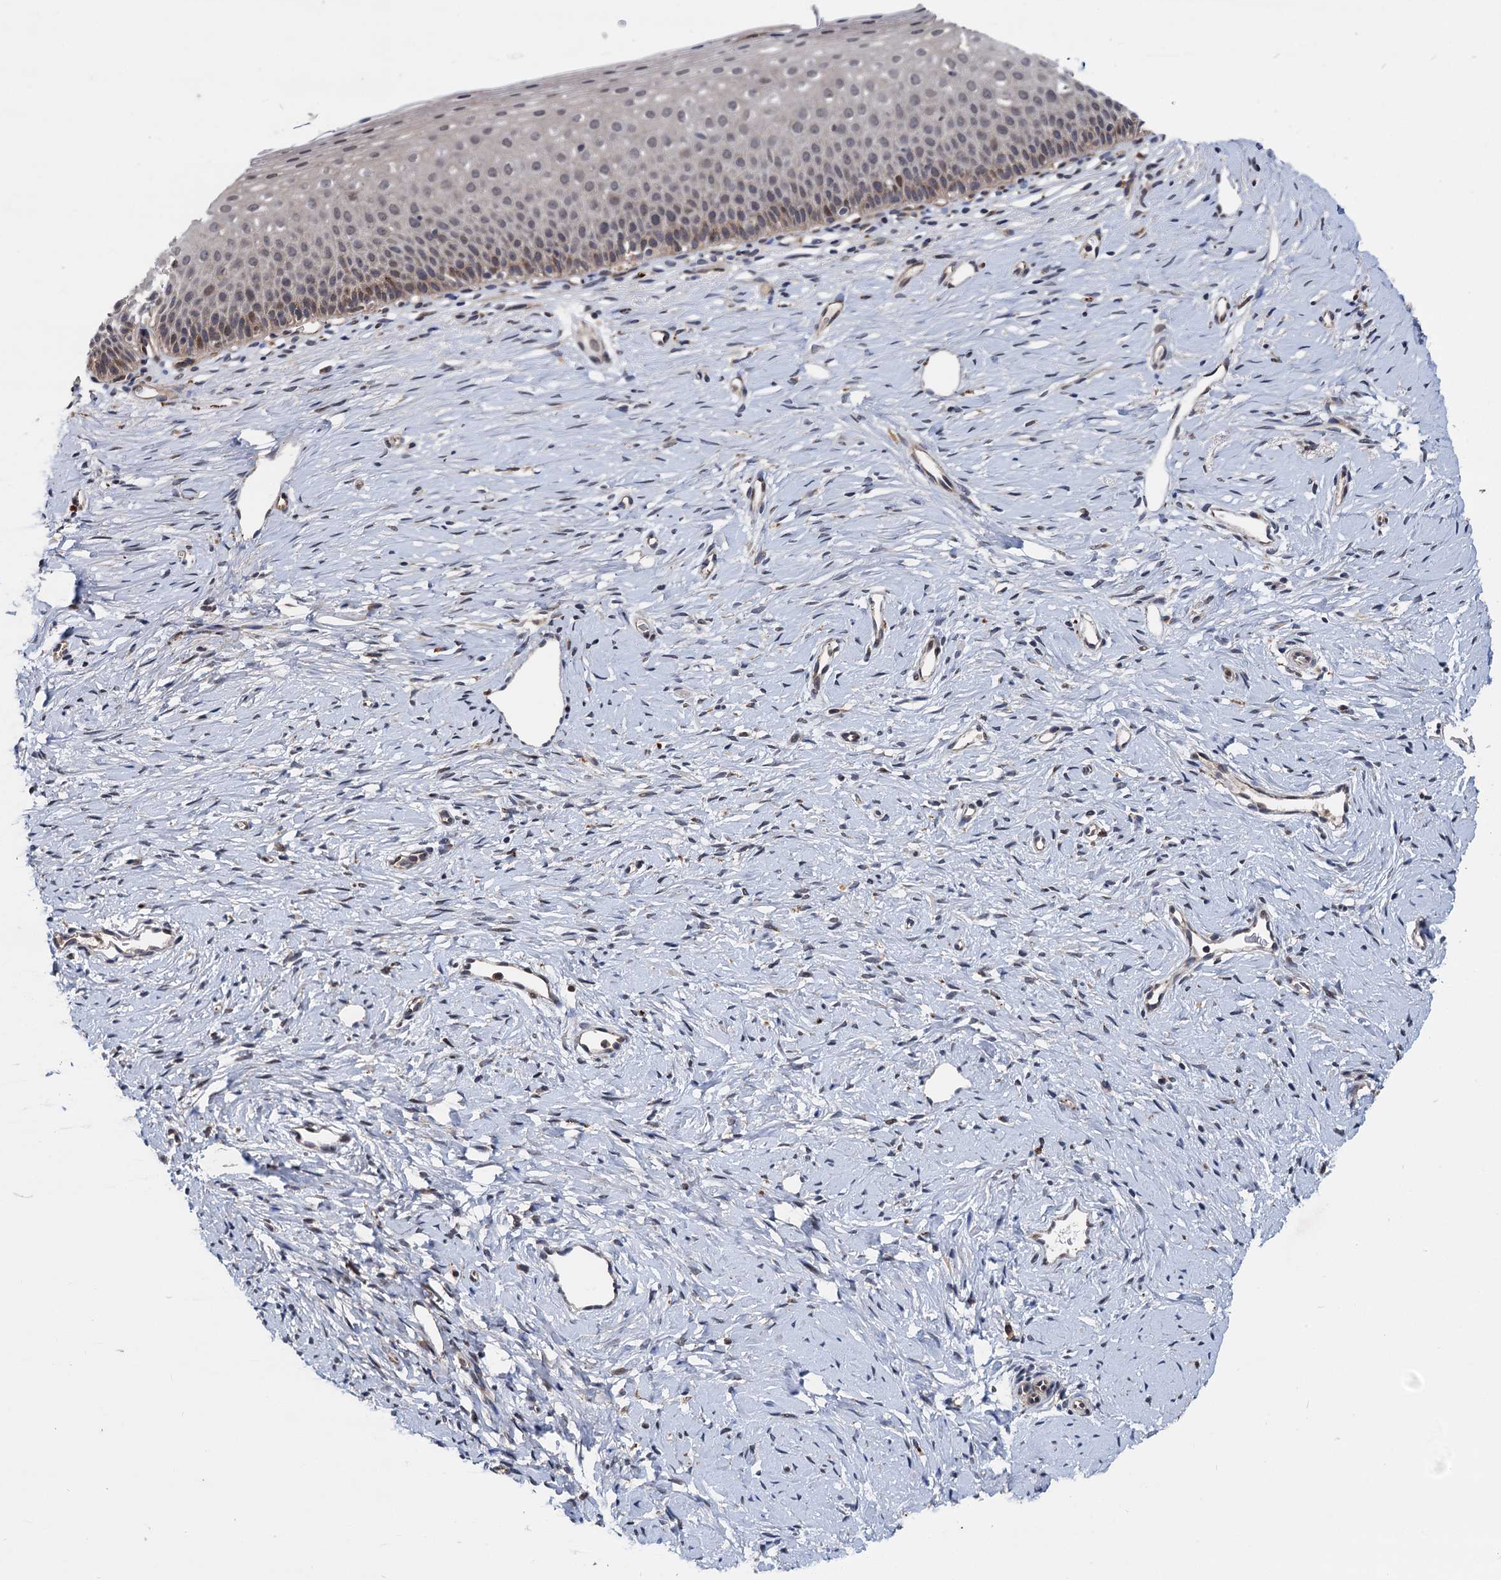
{"staining": {"intensity": "moderate", "quantity": ">75%", "location": "cytoplasmic/membranous"}, "tissue": "cervix", "cell_type": "Glandular cells", "image_type": "normal", "snomed": [{"axis": "morphology", "description": "Normal tissue, NOS"}, {"axis": "topography", "description": "Cervix"}], "caption": "IHC (DAB) staining of benign human cervix exhibits moderate cytoplasmic/membranous protein positivity in about >75% of glandular cells. The staining was performed using DAB (3,3'-diaminobenzidine), with brown indicating positive protein expression. Nuclei are stained blue with hematoxylin.", "gene": "NLRP10", "patient": {"sex": "female", "age": 36}}